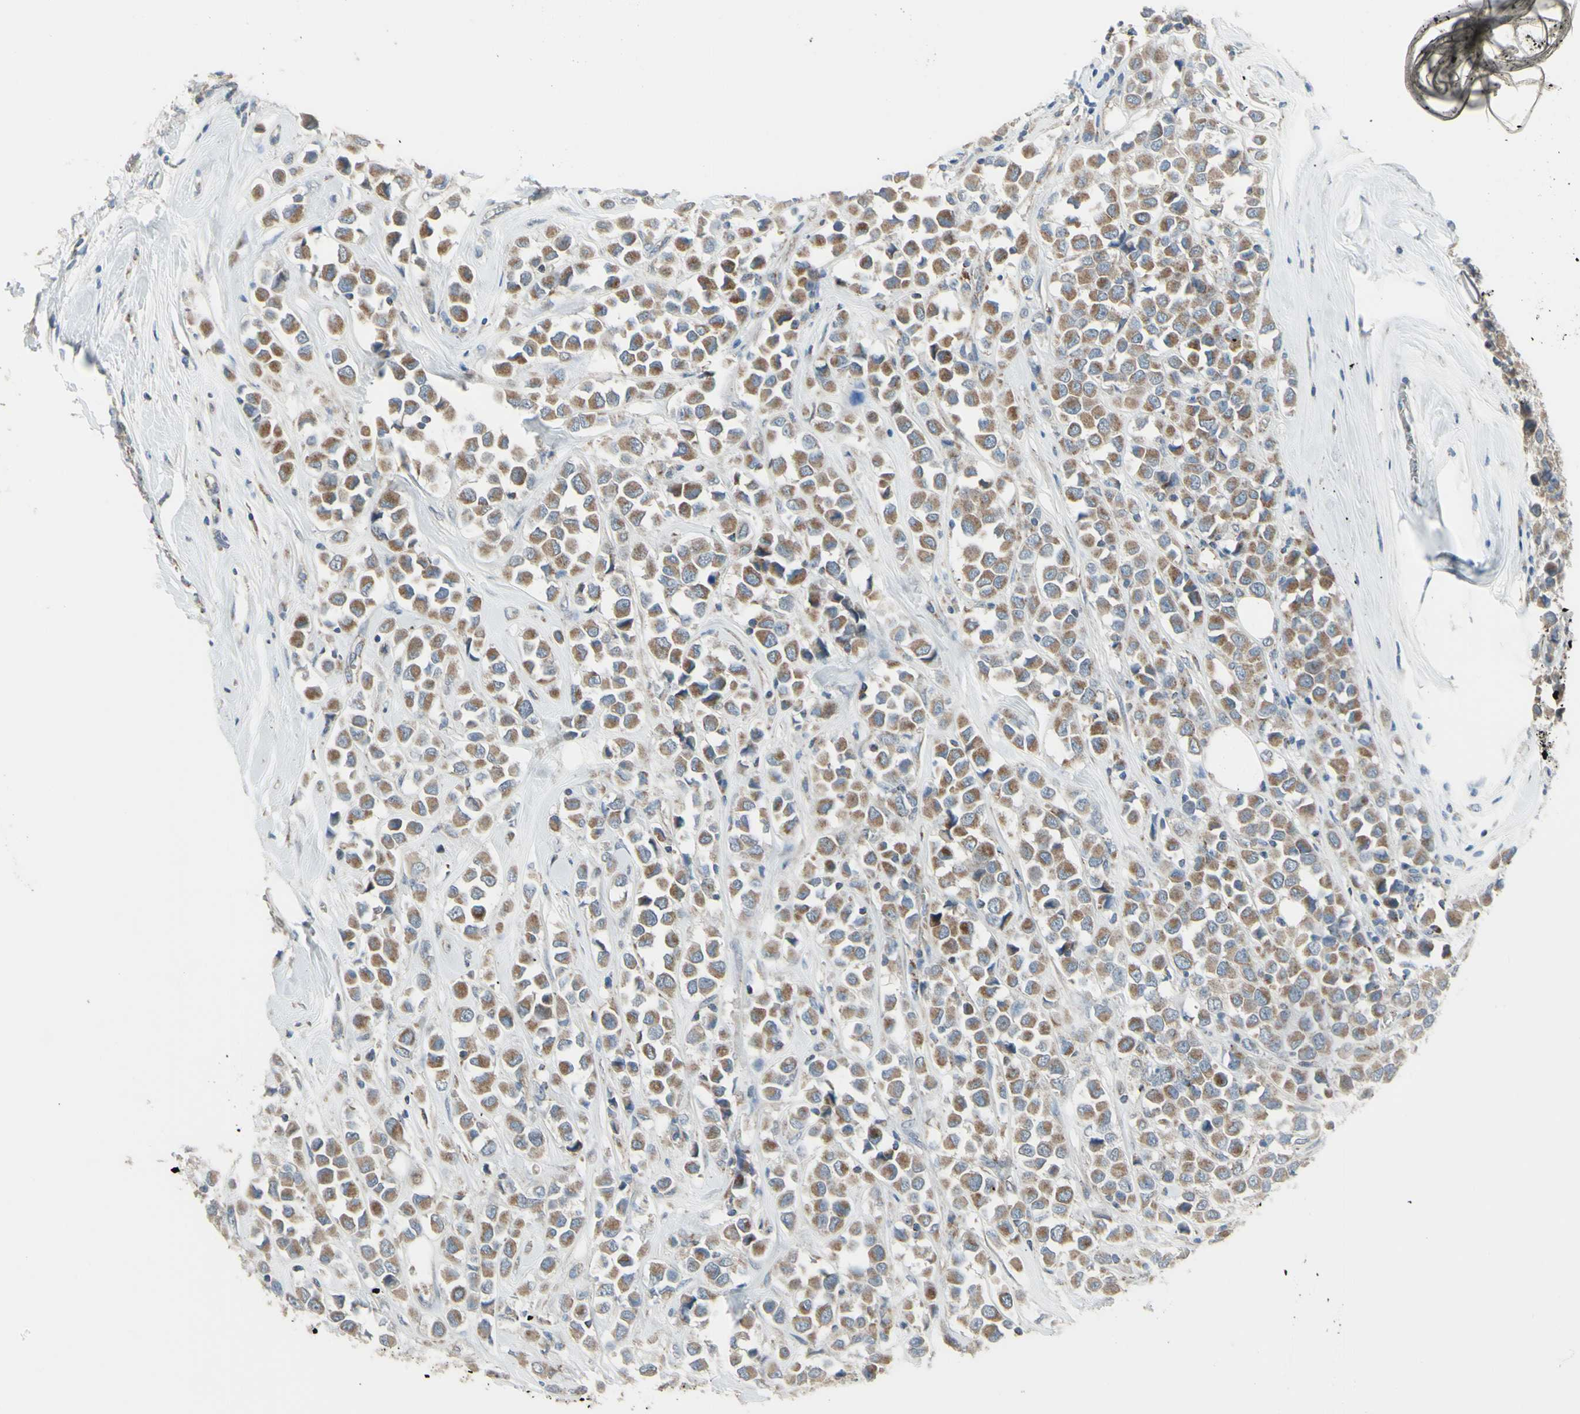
{"staining": {"intensity": "moderate", "quantity": ">75%", "location": "cytoplasmic/membranous"}, "tissue": "breast cancer", "cell_type": "Tumor cells", "image_type": "cancer", "snomed": [{"axis": "morphology", "description": "Duct carcinoma"}, {"axis": "topography", "description": "Breast"}], "caption": "The micrograph demonstrates immunohistochemical staining of intraductal carcinoma (breast). There is moderate cytoplasmic/membranous expression is seen in about >75% of tumor cells. Immunohistochemistry (ihc) stains the protein in brown and the nuclei are stained blue.", "gene": "FAM171B", "patient": {"sex": "female", "age": 61}}